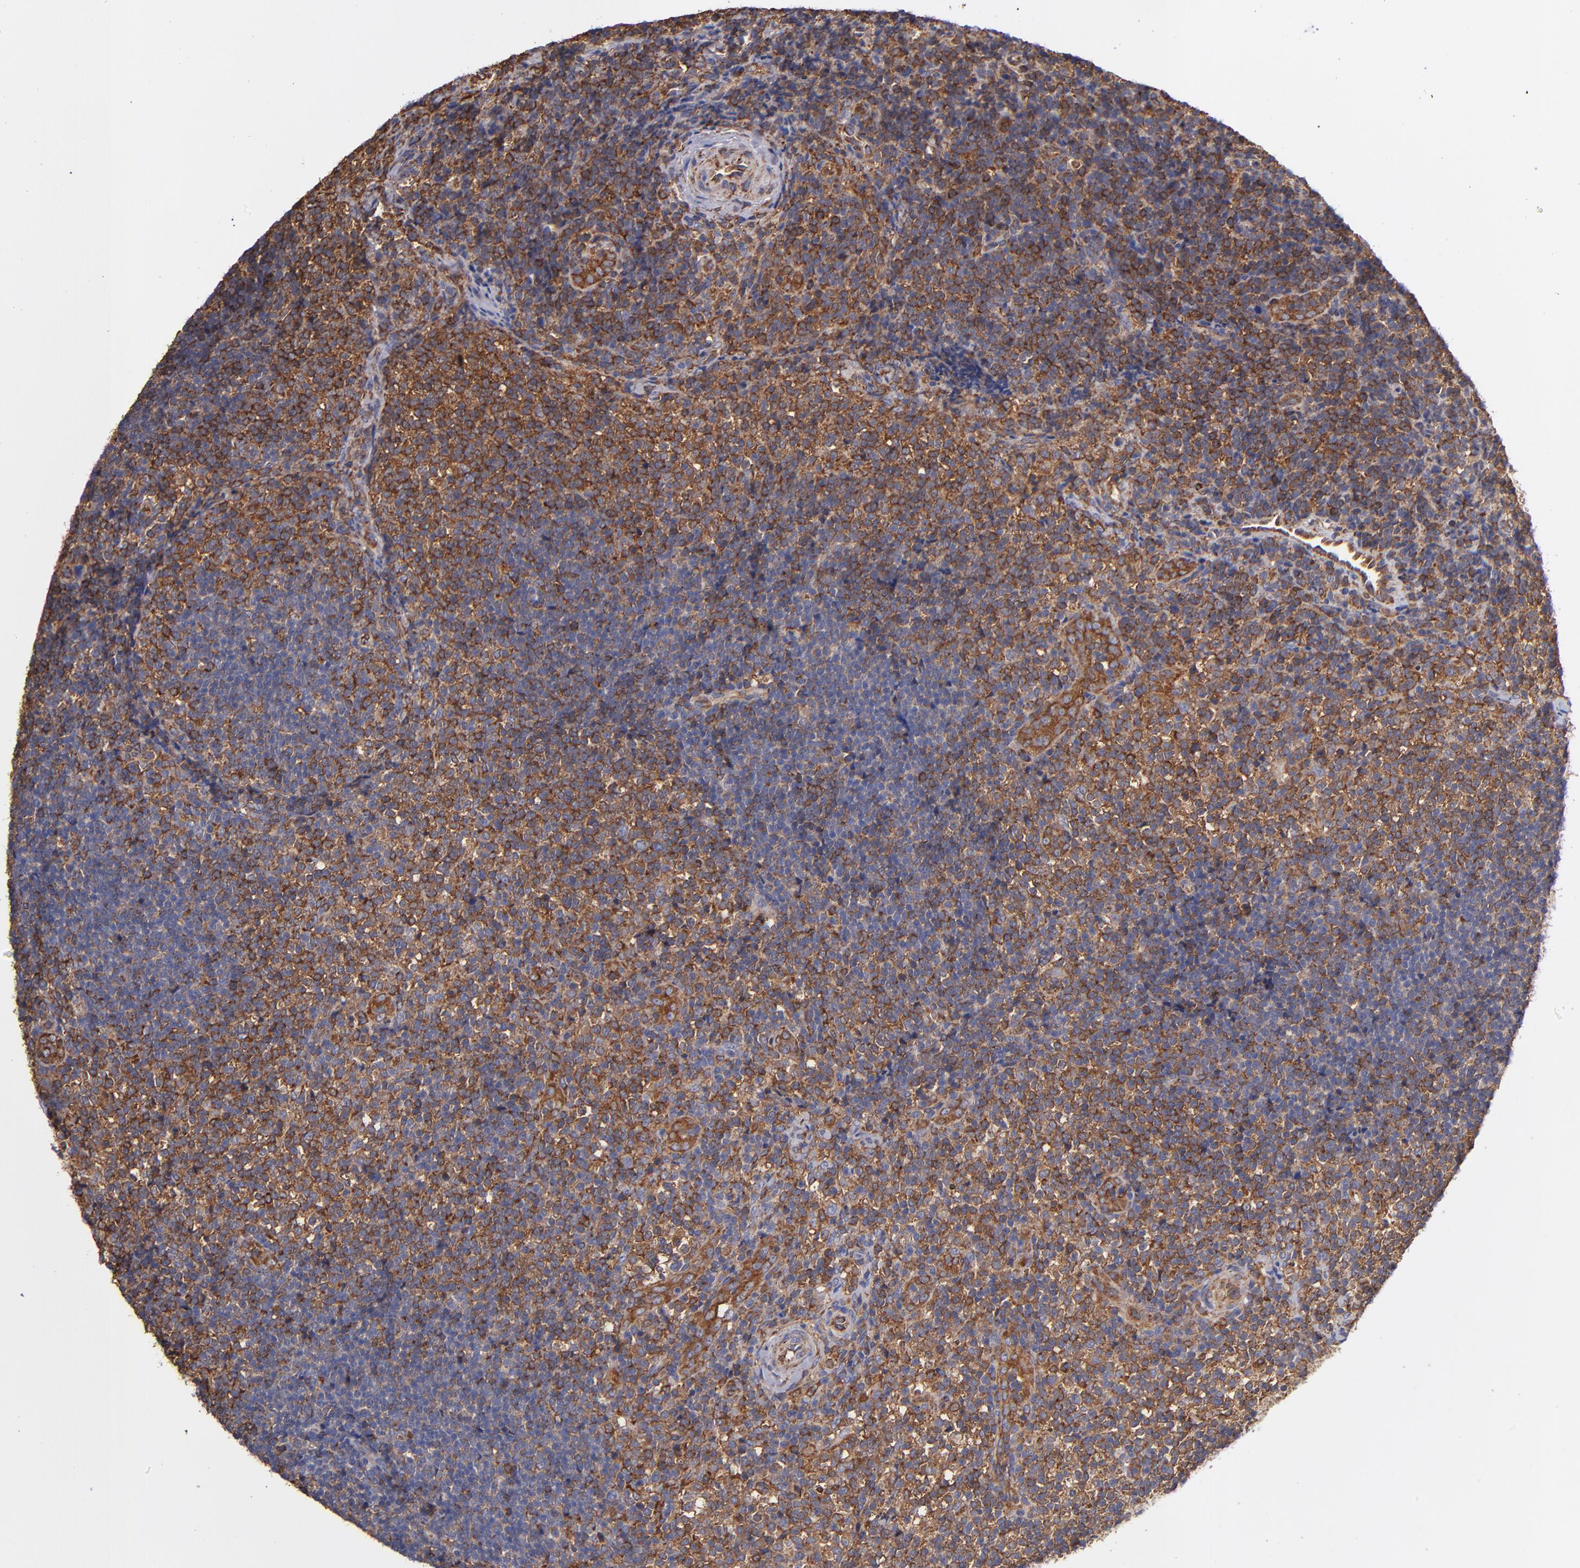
{"staining": {"intensity": "moderate", "quantity": "25%-75%", "location": "cytoplasmic/membranous"}, "tissue": "lymphoma", "cell_type": "Tumor cells", "image_type": "cancer", "snomed": [{"axis": "morphology", "description": "Malignant lymphoma, non-Hodgkin's type, Low grade"}, {"axis": "topography", "description": "Lymph node"}], "caption": "Protein expression analysis of malignant lymphoma, non-Hodgkin's type (low-grade) demonstrates moderate cytoplasmic/membranous staining in approximately 25%-75% of tumor cells. (brown staining indicates protein expression, while blue staining denotes nuclei).", "gene": "MVP", "patient": {"sex": "female", "age": 76}}